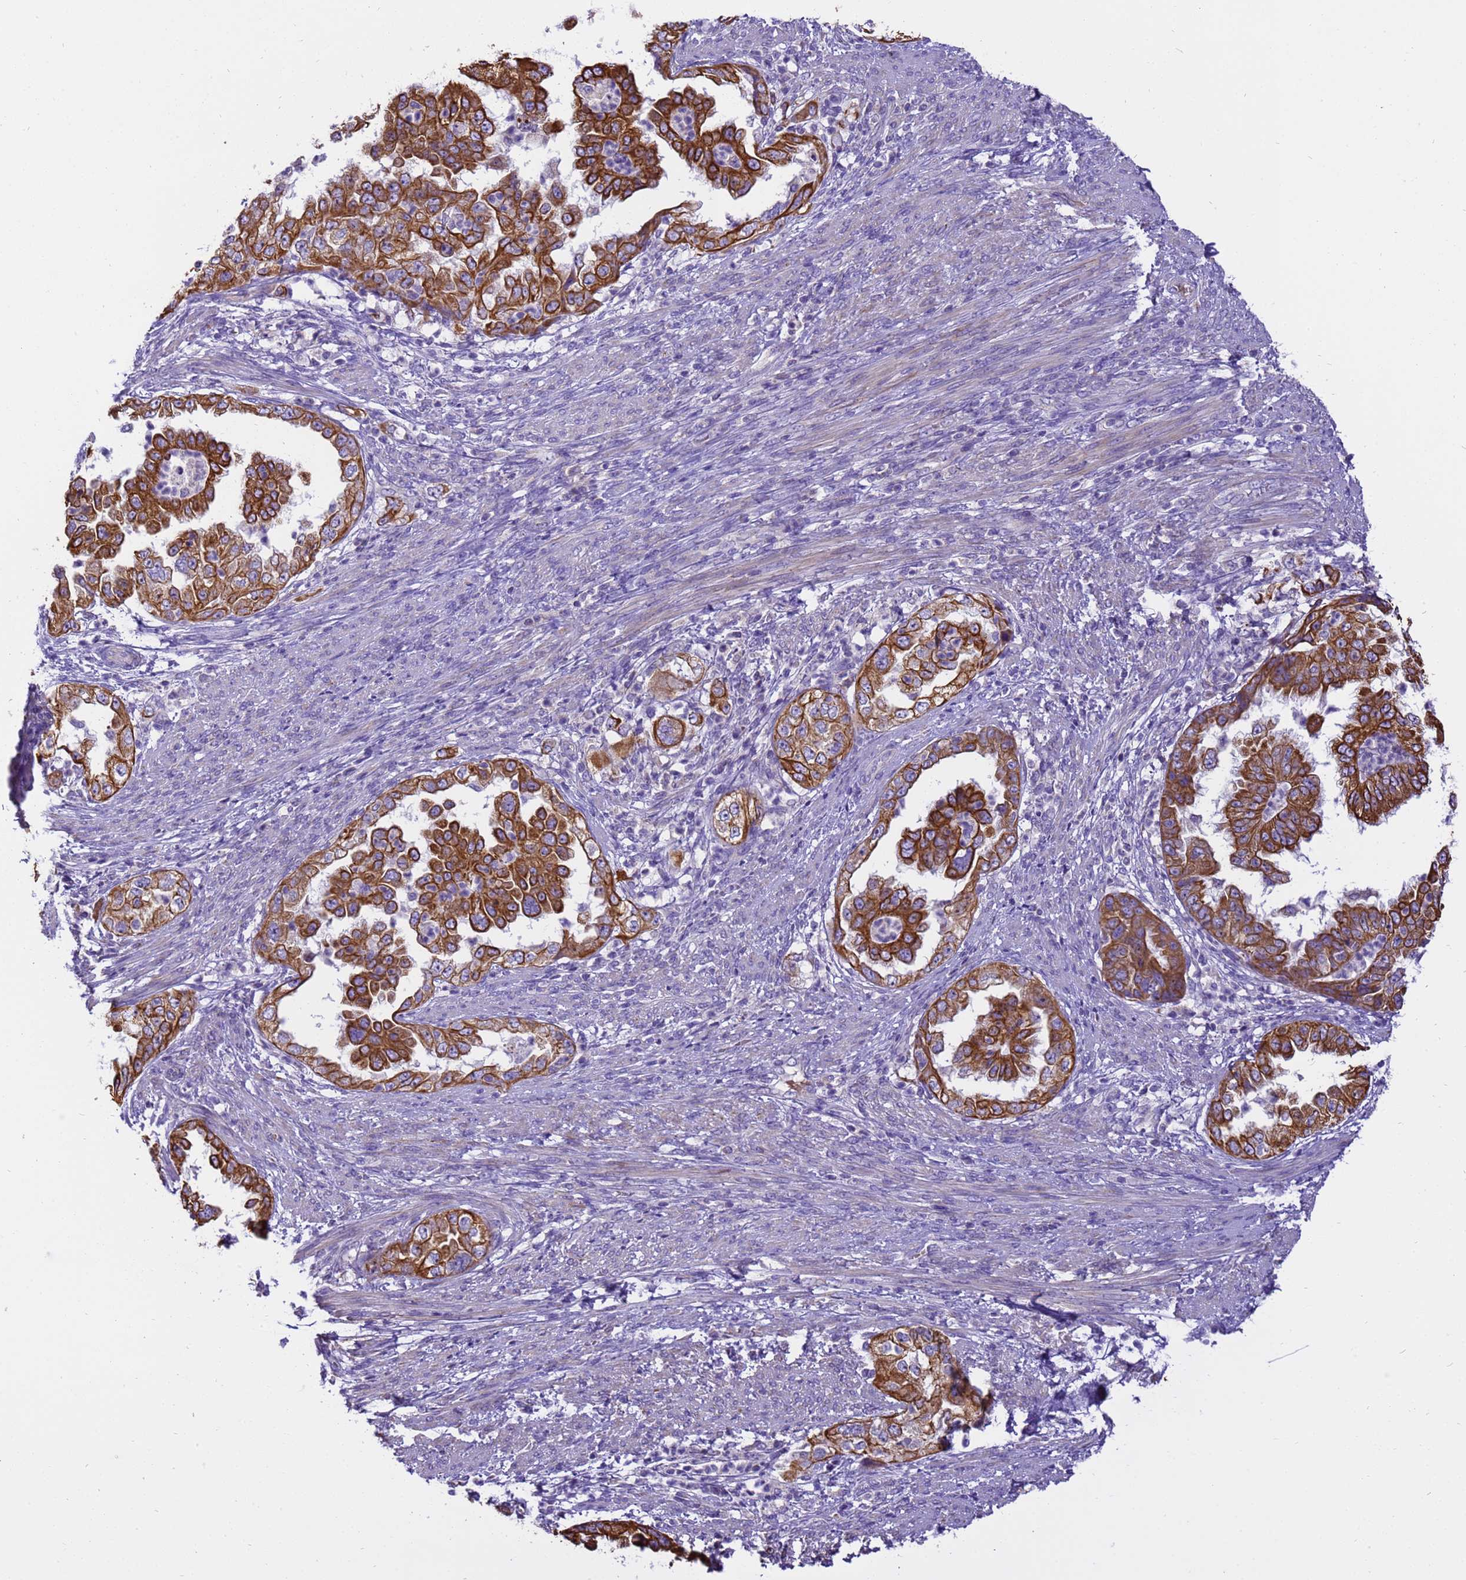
{"staining": {"intensity": "strong", "quantity": ">75%", "location": "cytoplasmic/membranous"}, "tissue": "endometrial cancer", "cell_type": "Tumor cells", "image_type": "cancer", "snomed": [{"axis": "morphology", "description": "Adenocarcinoma, NOS"}, {"axis": "topography", "description": "Endometrium"}], "caption": "Brown immunohistochemical staining in adenocarcinoma (endometrial) displays strong cytoplasmic/membranous staining in about >75% of tumor cells.", "gene": "PIEZO2", "patient": {"sex": "female", "age": 85}}